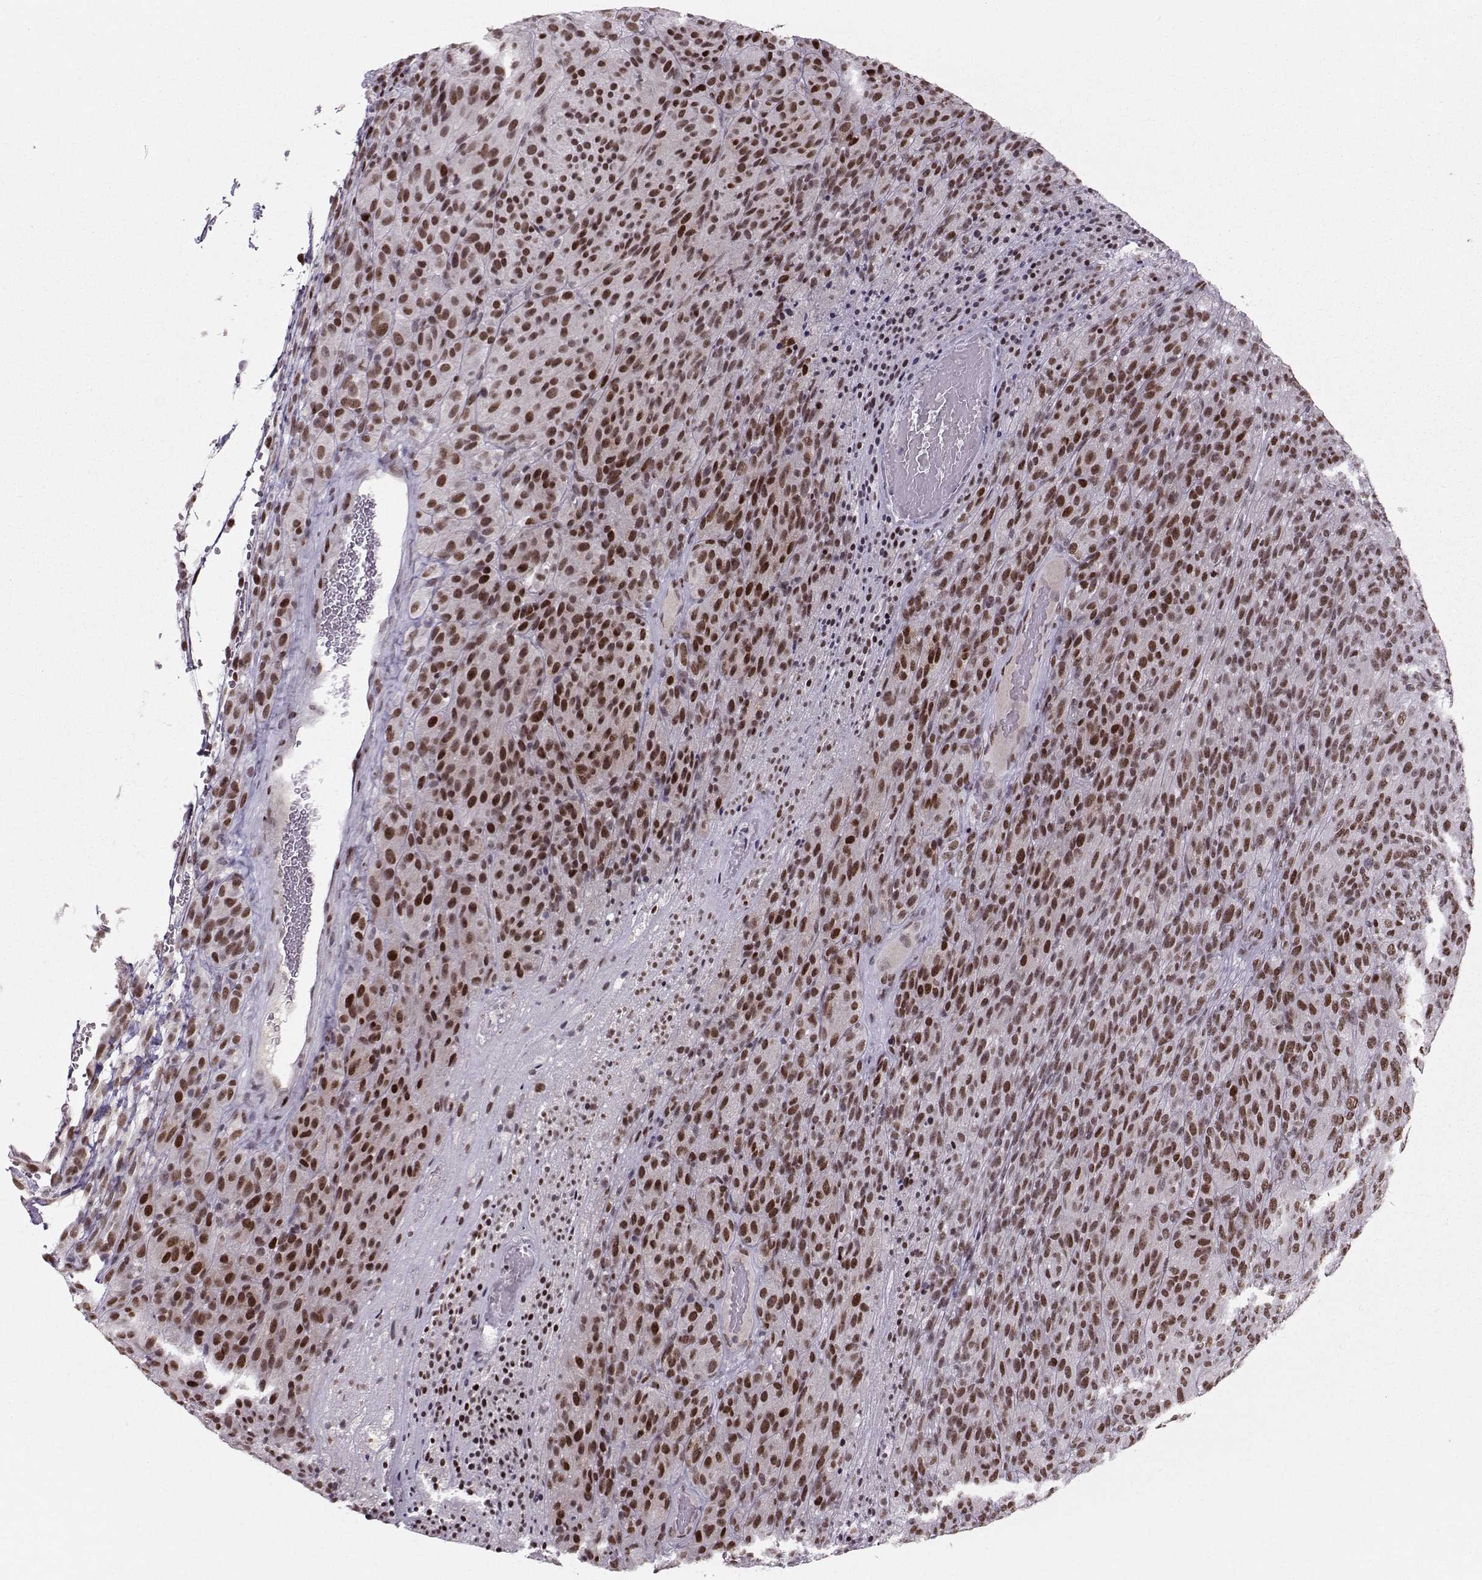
{"staining": {"intensity": "strong", "quantity": ">75%", "location": "nuclear"}, "tissue": "melanoma", "cell_type": "Tumor cells", "image_type": "cancer", "snomed": [{"axis": "morphology", "description": "Malignant melanoma, Metastatic site"}, {"axis": "topography", "description": "Brain"}], "caption": "The immunohistochemical stain highlights strong nuclear expression in tumor cells of melanoma tissue.", "gene": "SNAPC2", "patient": {"sex": "female", "age": 56}}